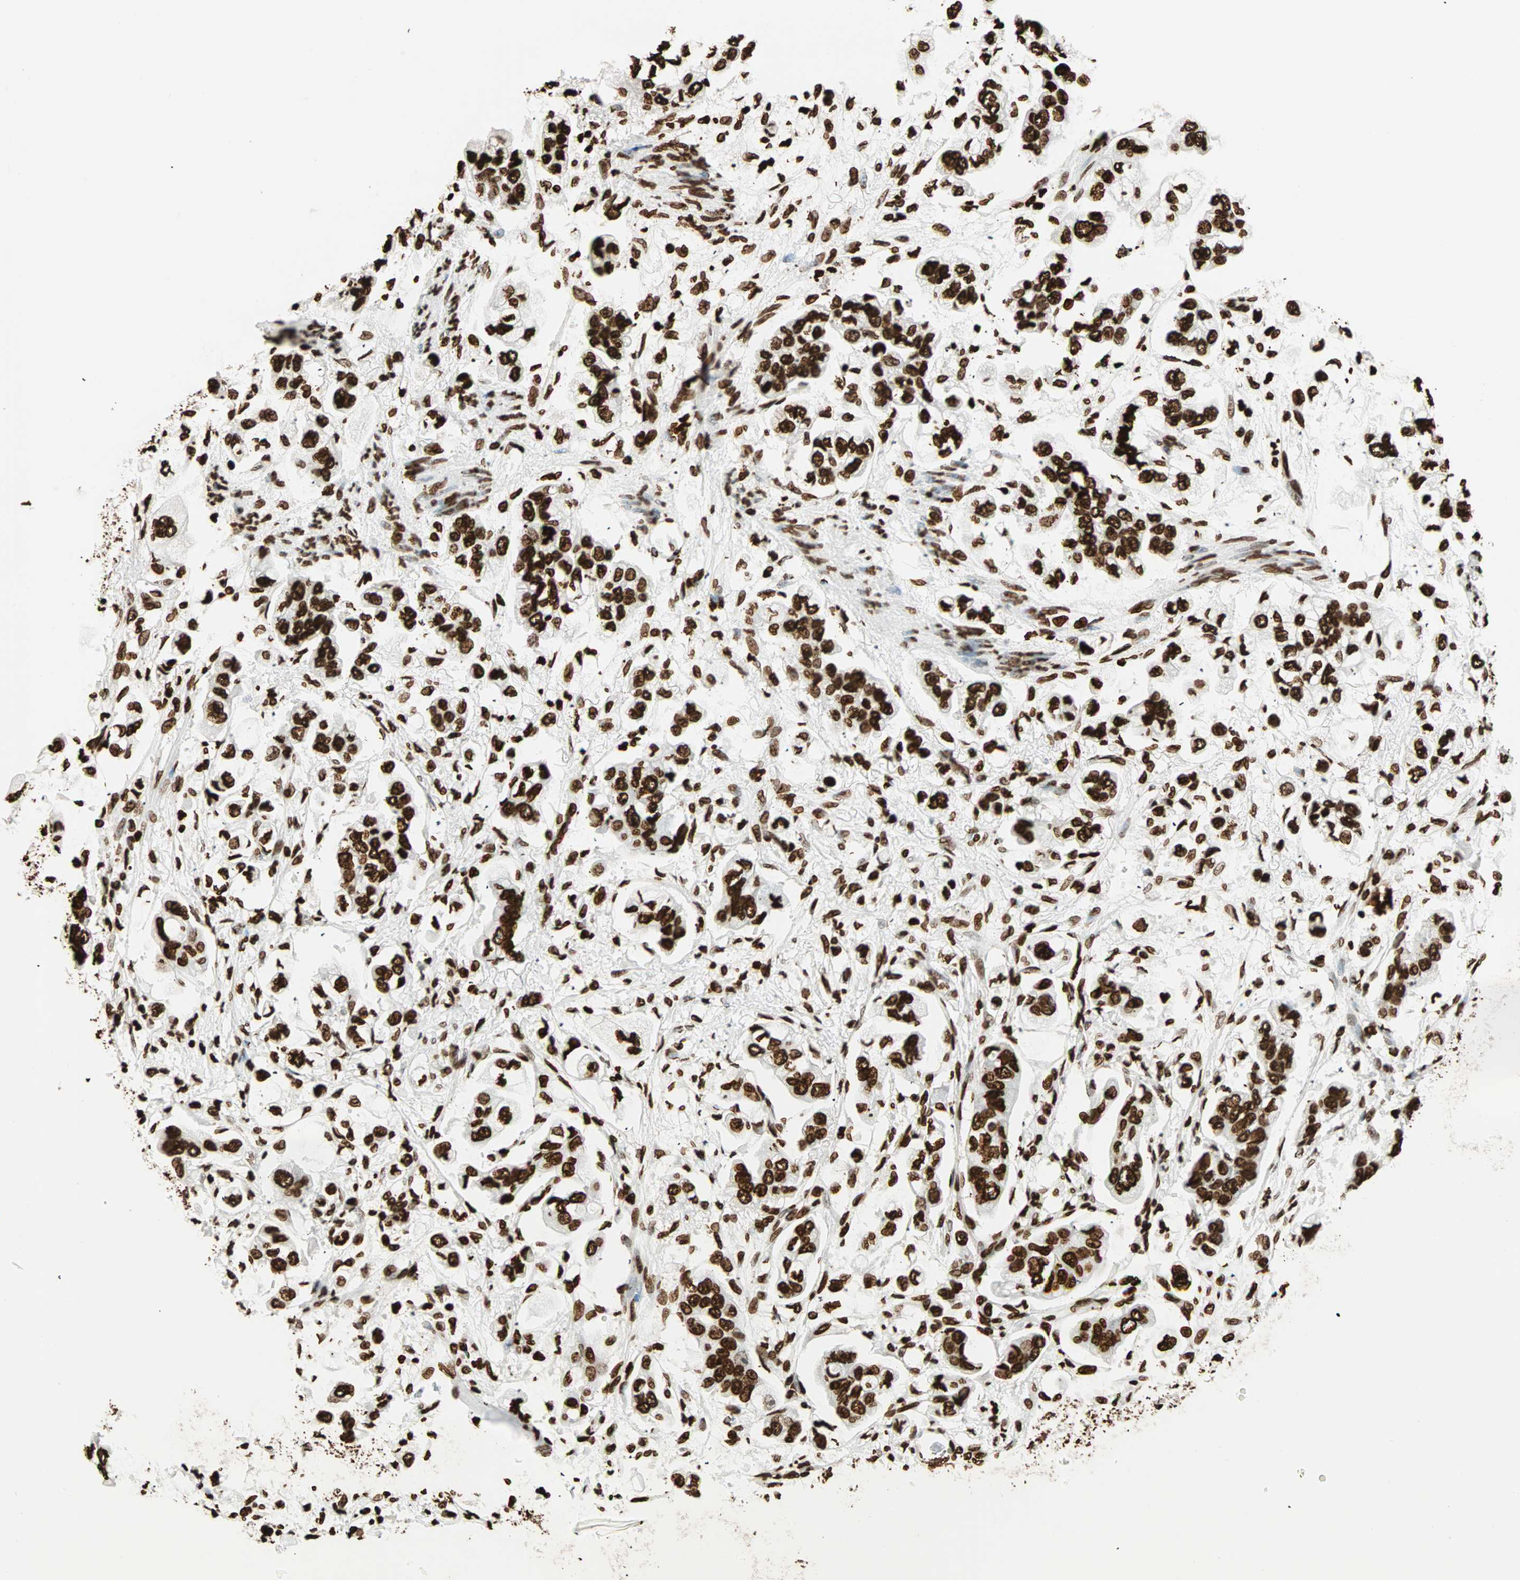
{"staining": {"intensity": "strong", "quantity": ">75%", "location": "nuclear"}, "tissue": "stomach cancer", "cell_type": "Tumor cells", "image_type": "cancer", "snomed": [{"axis": "morphology", "description": "Adenocarcinoma, NOS"}, {"axis": "topography", "description": "Stomach"}], "caption": "An image of human stomach adenocarcinoma stained for a protein displays strong nuclear brown staining in tumor cells. Using DAB (3,3'-diaminobenzidine) (brown) and hematoxylin (blue) stains, captured at high magnification using brightfield microscopy.", "gene": "GLI2", "patient": {"sex": "male", "age": 62}}